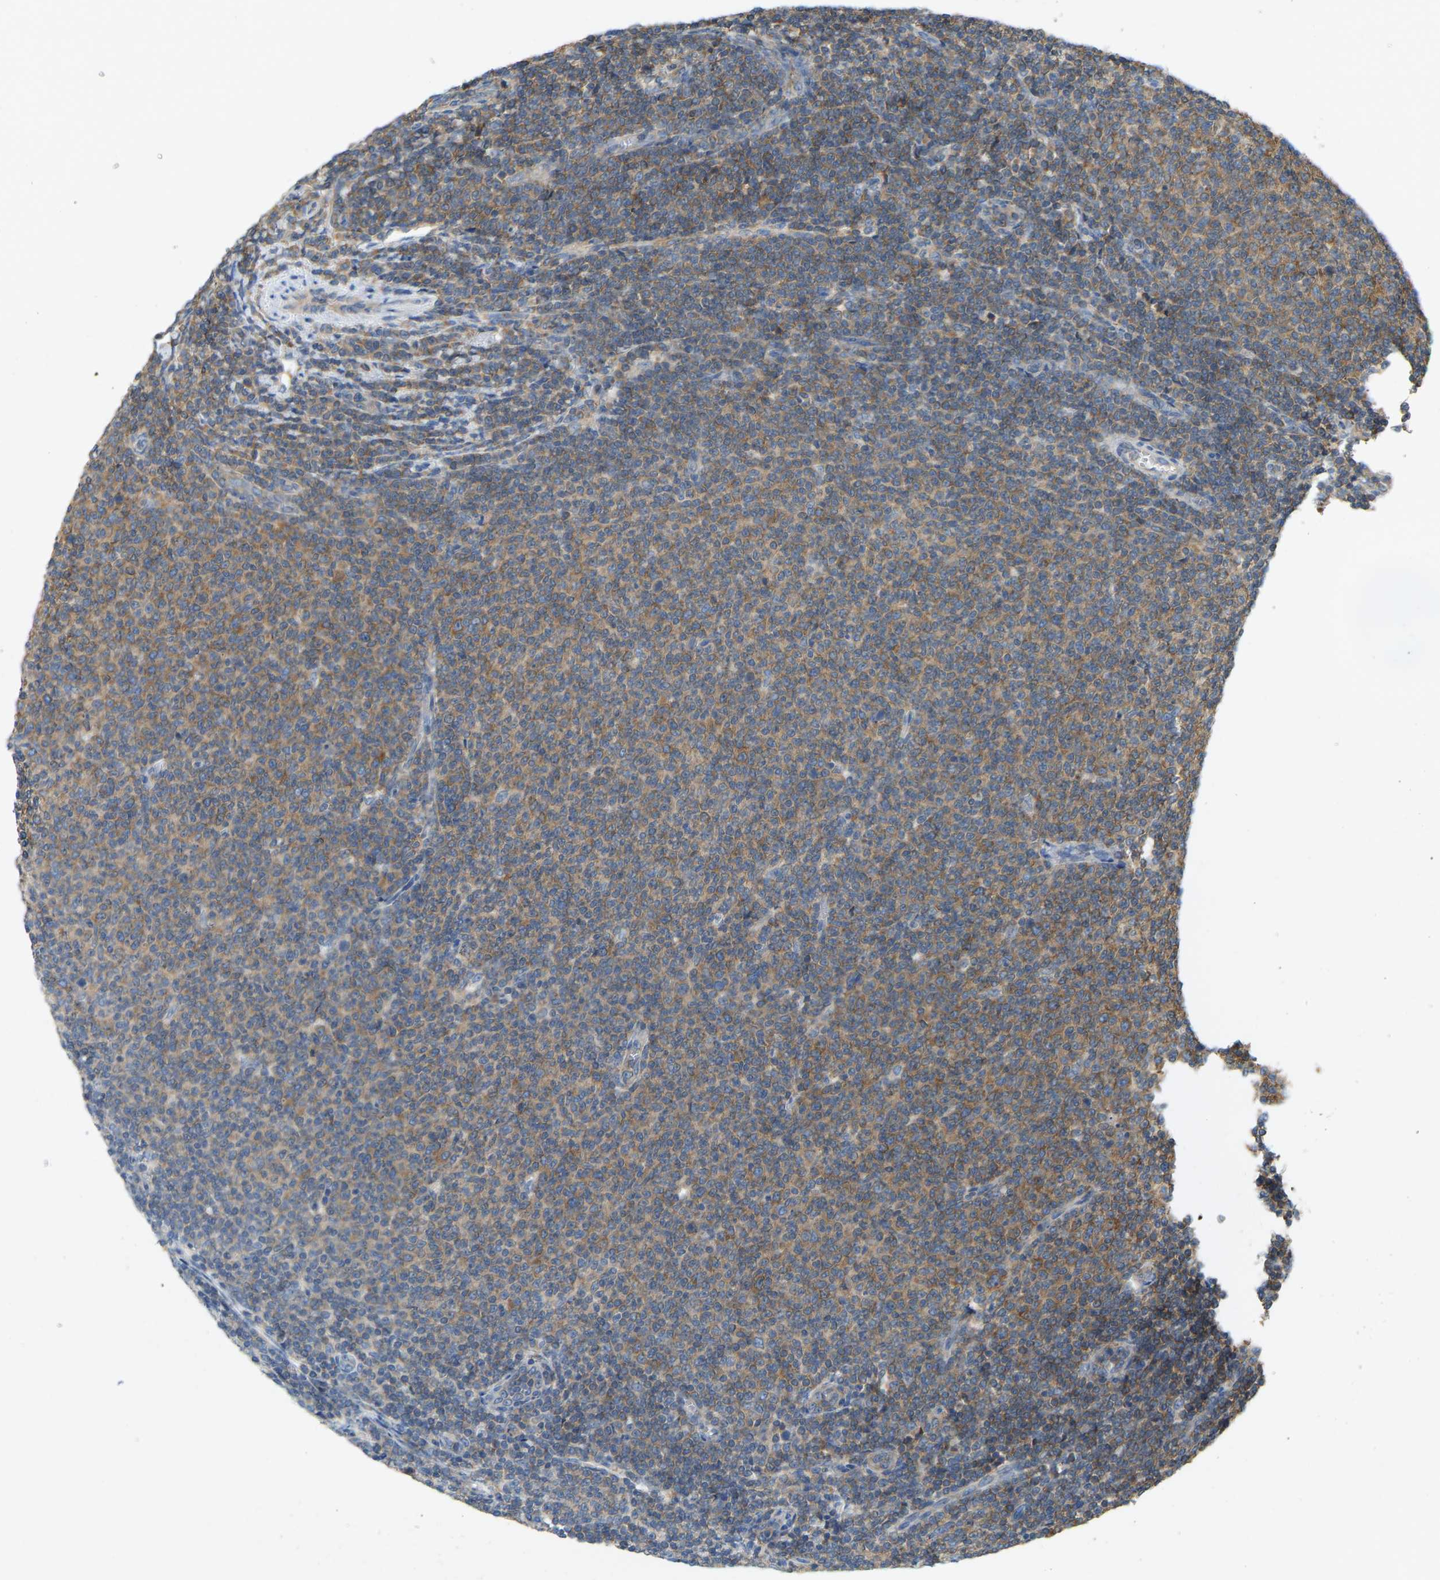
{"staining": {"intensity": "moderate", "quantity": ">75%", "location": "cytoplasmic/membranous"}, "tissue": "lymphoma", "cell_type": "Tumor cells", "image_type": "cancer", "snomed": [{"axis": "morphology", "description": "Malignant lymphoma, non-Hodgkin's type, Low grade"}, {"axis": "topography", "description": "Lymph node"}], "caption": "Moderate cytoplasmic/membranous staining for a protein is identified in about >75% of tumor cells of low-grade malignant lymphoma, non-Hodgkin's type using immunohistochemistry.", "gene": "RPS6KB2", "patient": {"sex": "male", "age": 66}}